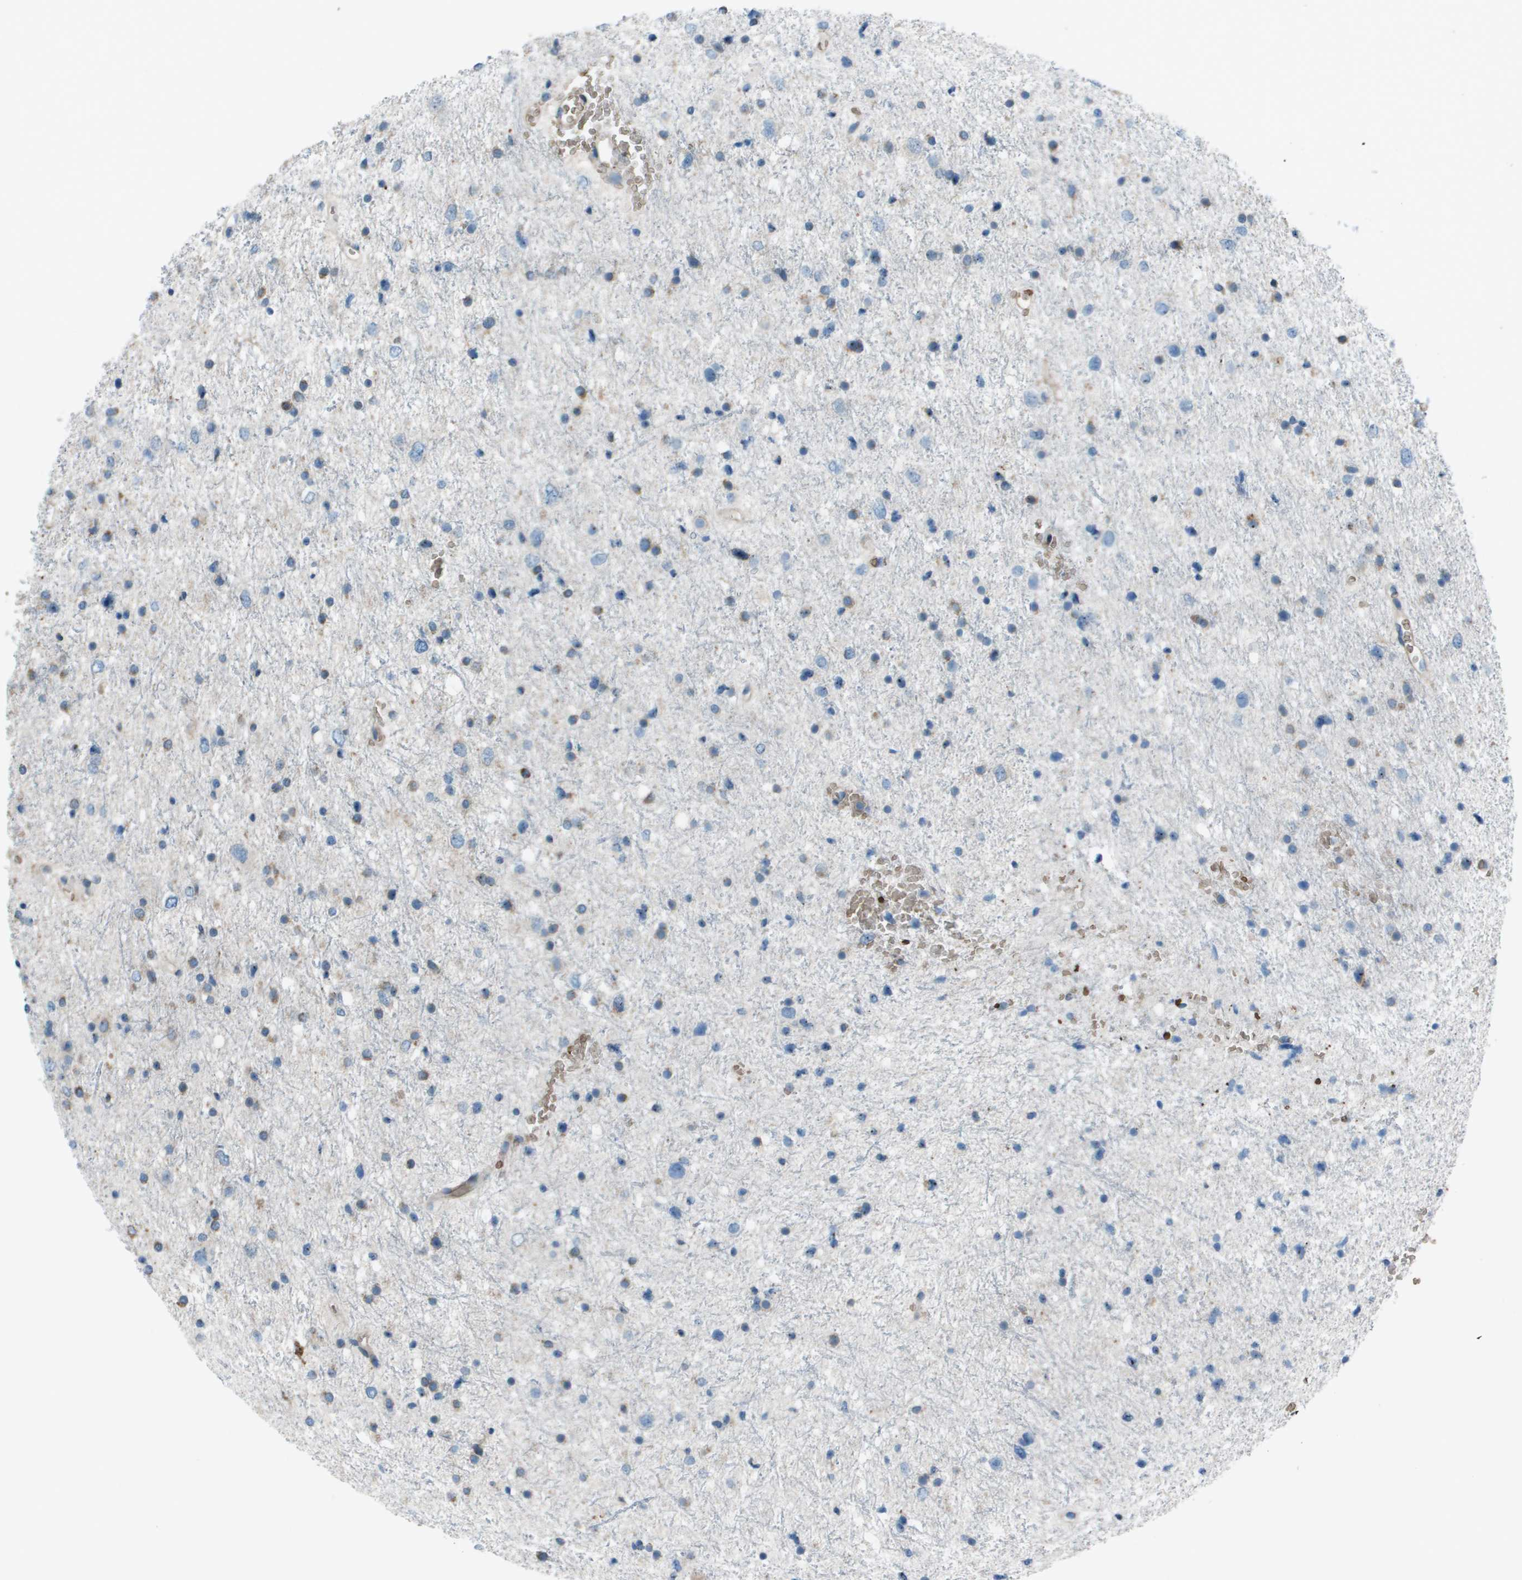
{"staining": {"intensity": "weak", "quantity": "<25%", "location": "cytoplasmic/membranous"}, "tissue": "glioma", "cell_type": "Tumor cells", "image_type": "cancer", "snomed": [{"axis": "morphology", "description": "Glioma, malignant, Low grade"}, {"axis": "topography", "description": "Brain"}], "caption": "This micrograph is of low-grade glioma (malignant) stained with immunohistochemistry to label a protein in brown with the nuclei are counter-stained blue. There is no staining in tumor cells. Brightfield microscopy of immunohistochemistry (IHC) stained with DAB (brown) and hematoxylin (blue), captured at high magnification.", "gene": "UTS2", "patient": {"sex": "female", "age": 37}}